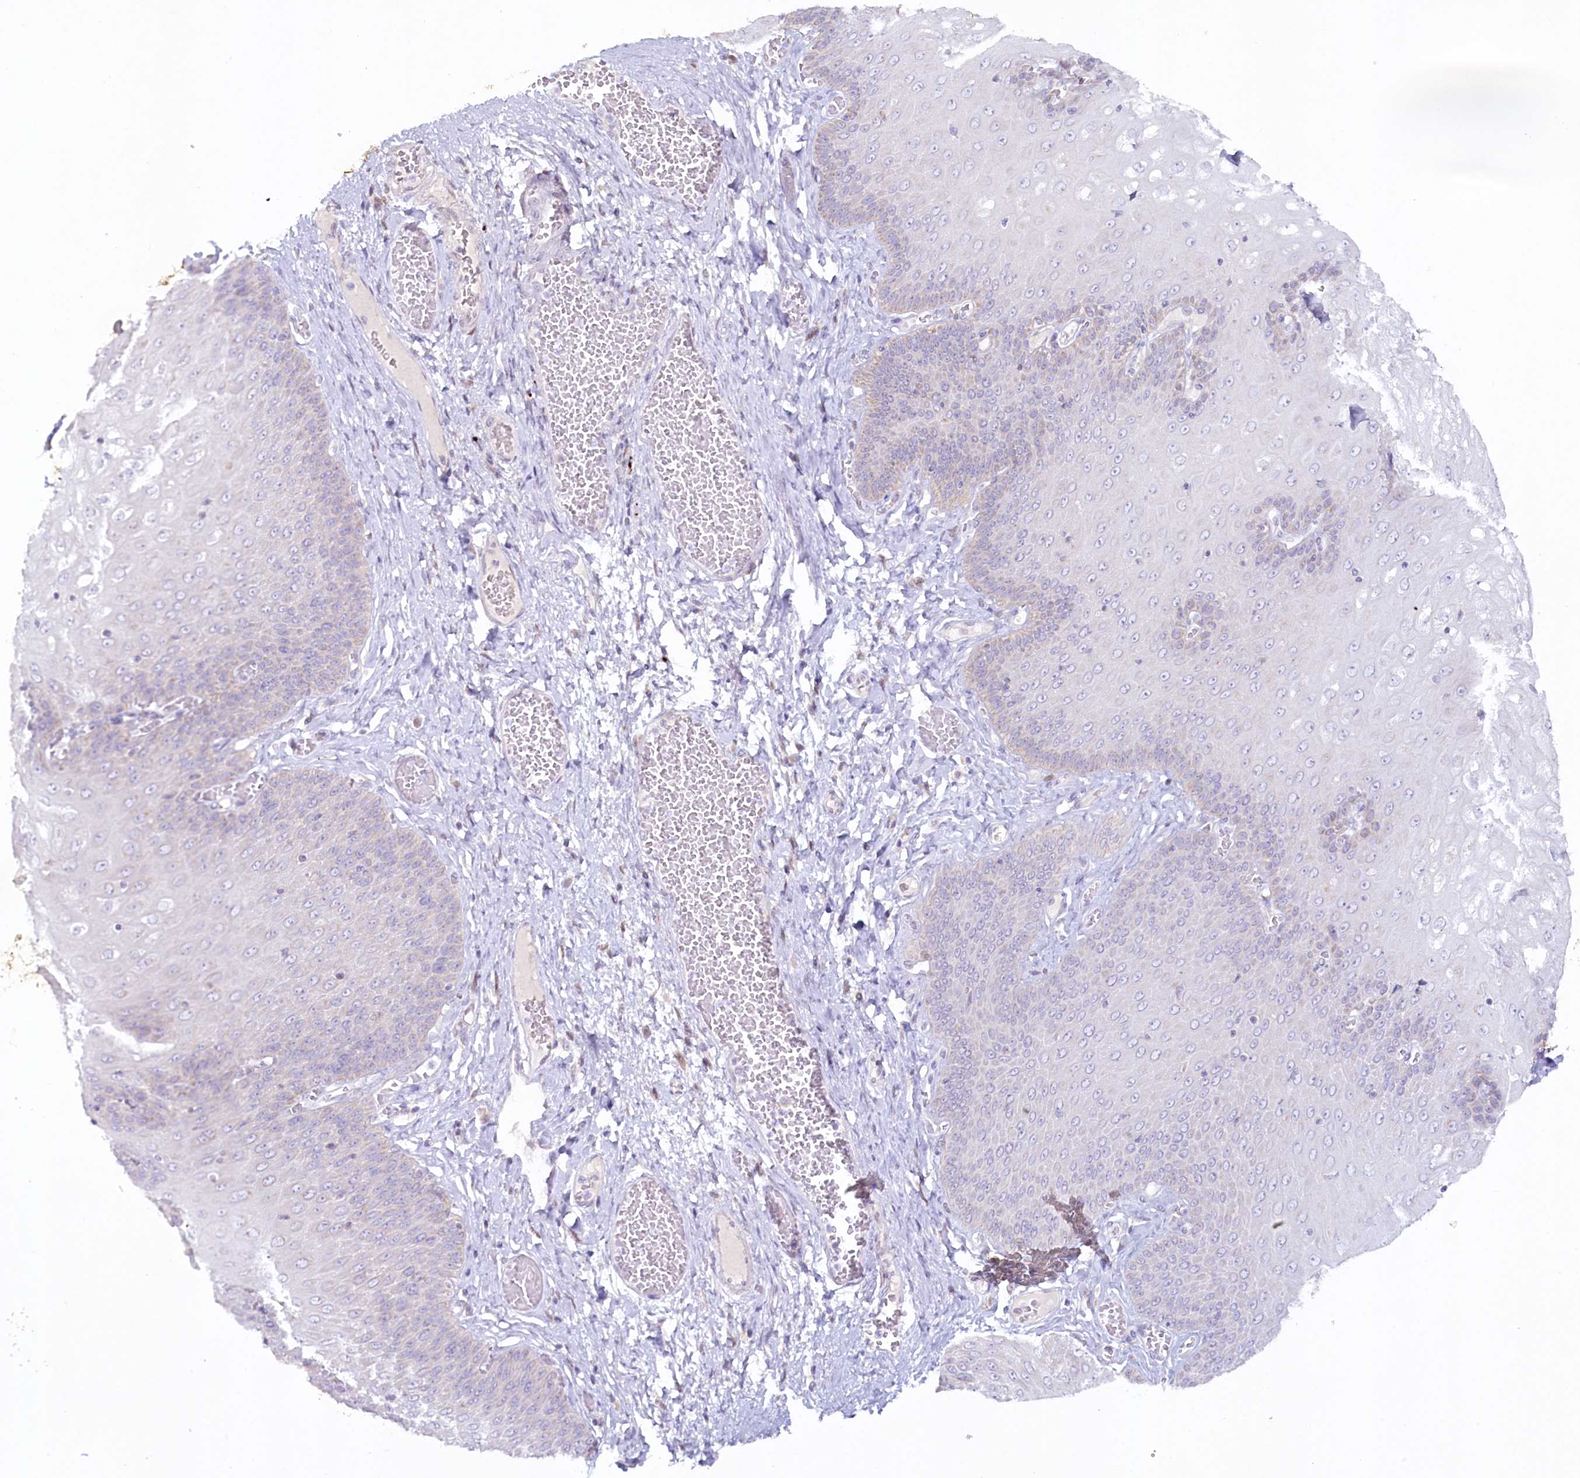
{"staining": {"intensity": "negative", "quantity": "none", "location": "none"}, "tissue": "esophagus", "cell_type": "Squamous epithelial cells", "image_type": "normal", "snomed": [{"axis": "morphology", "description": "Normal tissue, NOS"}, {"axis": "topography", "description": "Esophagus"}], "caption": "Squamous epithelial cells show no significant protein positivity in benign esophagus. (DAB immunohistochemistry (IHC), high magnification).", "gene": "PSAPL1", "patient": {"sex": "male", "age": 60}}